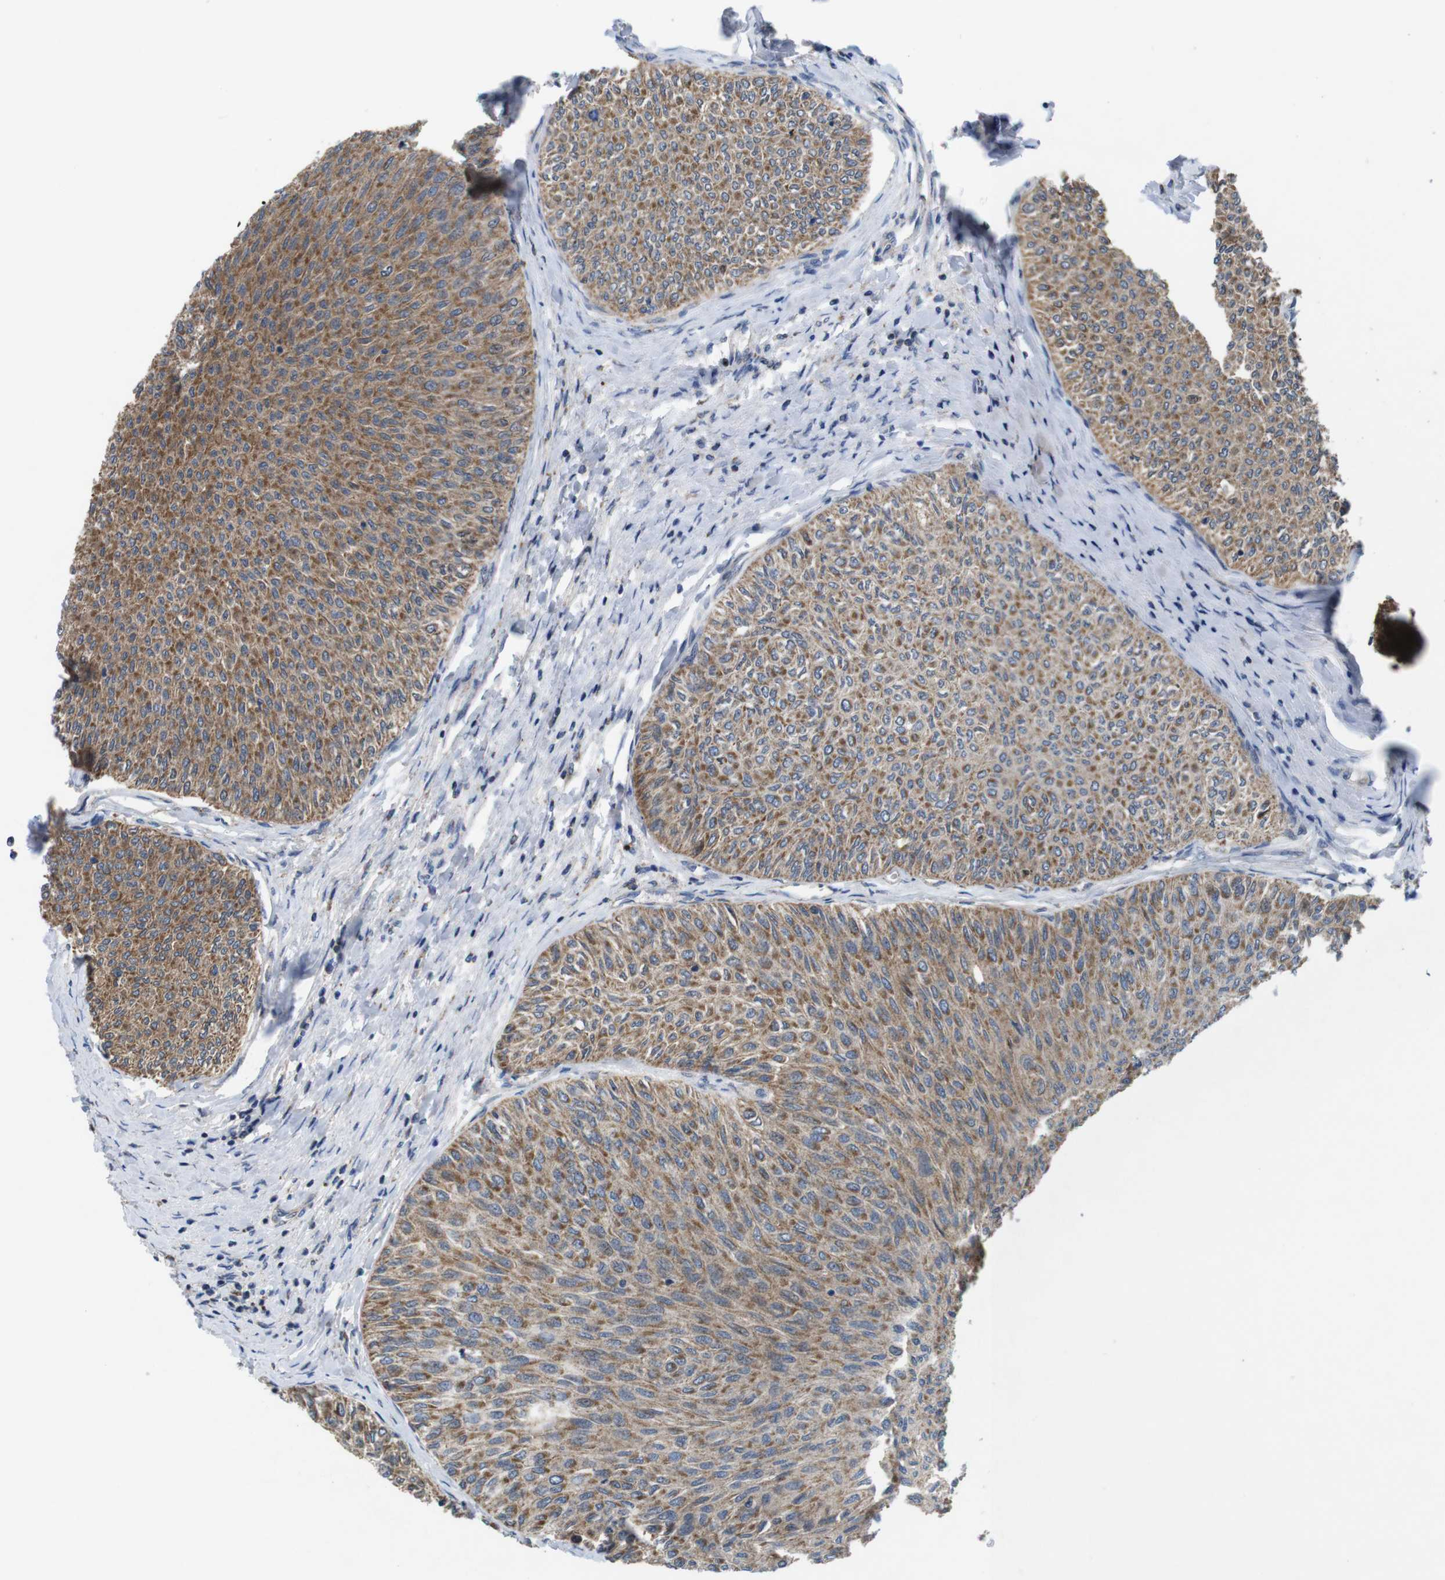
{"staining": {"intensity": "moderate", "quantity": ">75%", "location": "cytoplasmic/membranous"}, "tissue": "urothelial cancer", "cell_type": "Tumor cells", "image_type": "cancer", "snomed": [{"axis": "morphology", "description": "Urothelial carcinoma, Low grade"}, {"axis": "topography", "description": "Urinary bladder"}], "caption": "Protein analysis of urothelial cancer tissue shows moderate cytoplasmic/membranous expression in about >75% of tumor cells.", "gene": "F2RL1", "patient": {"sex": "male", "age": 78}}